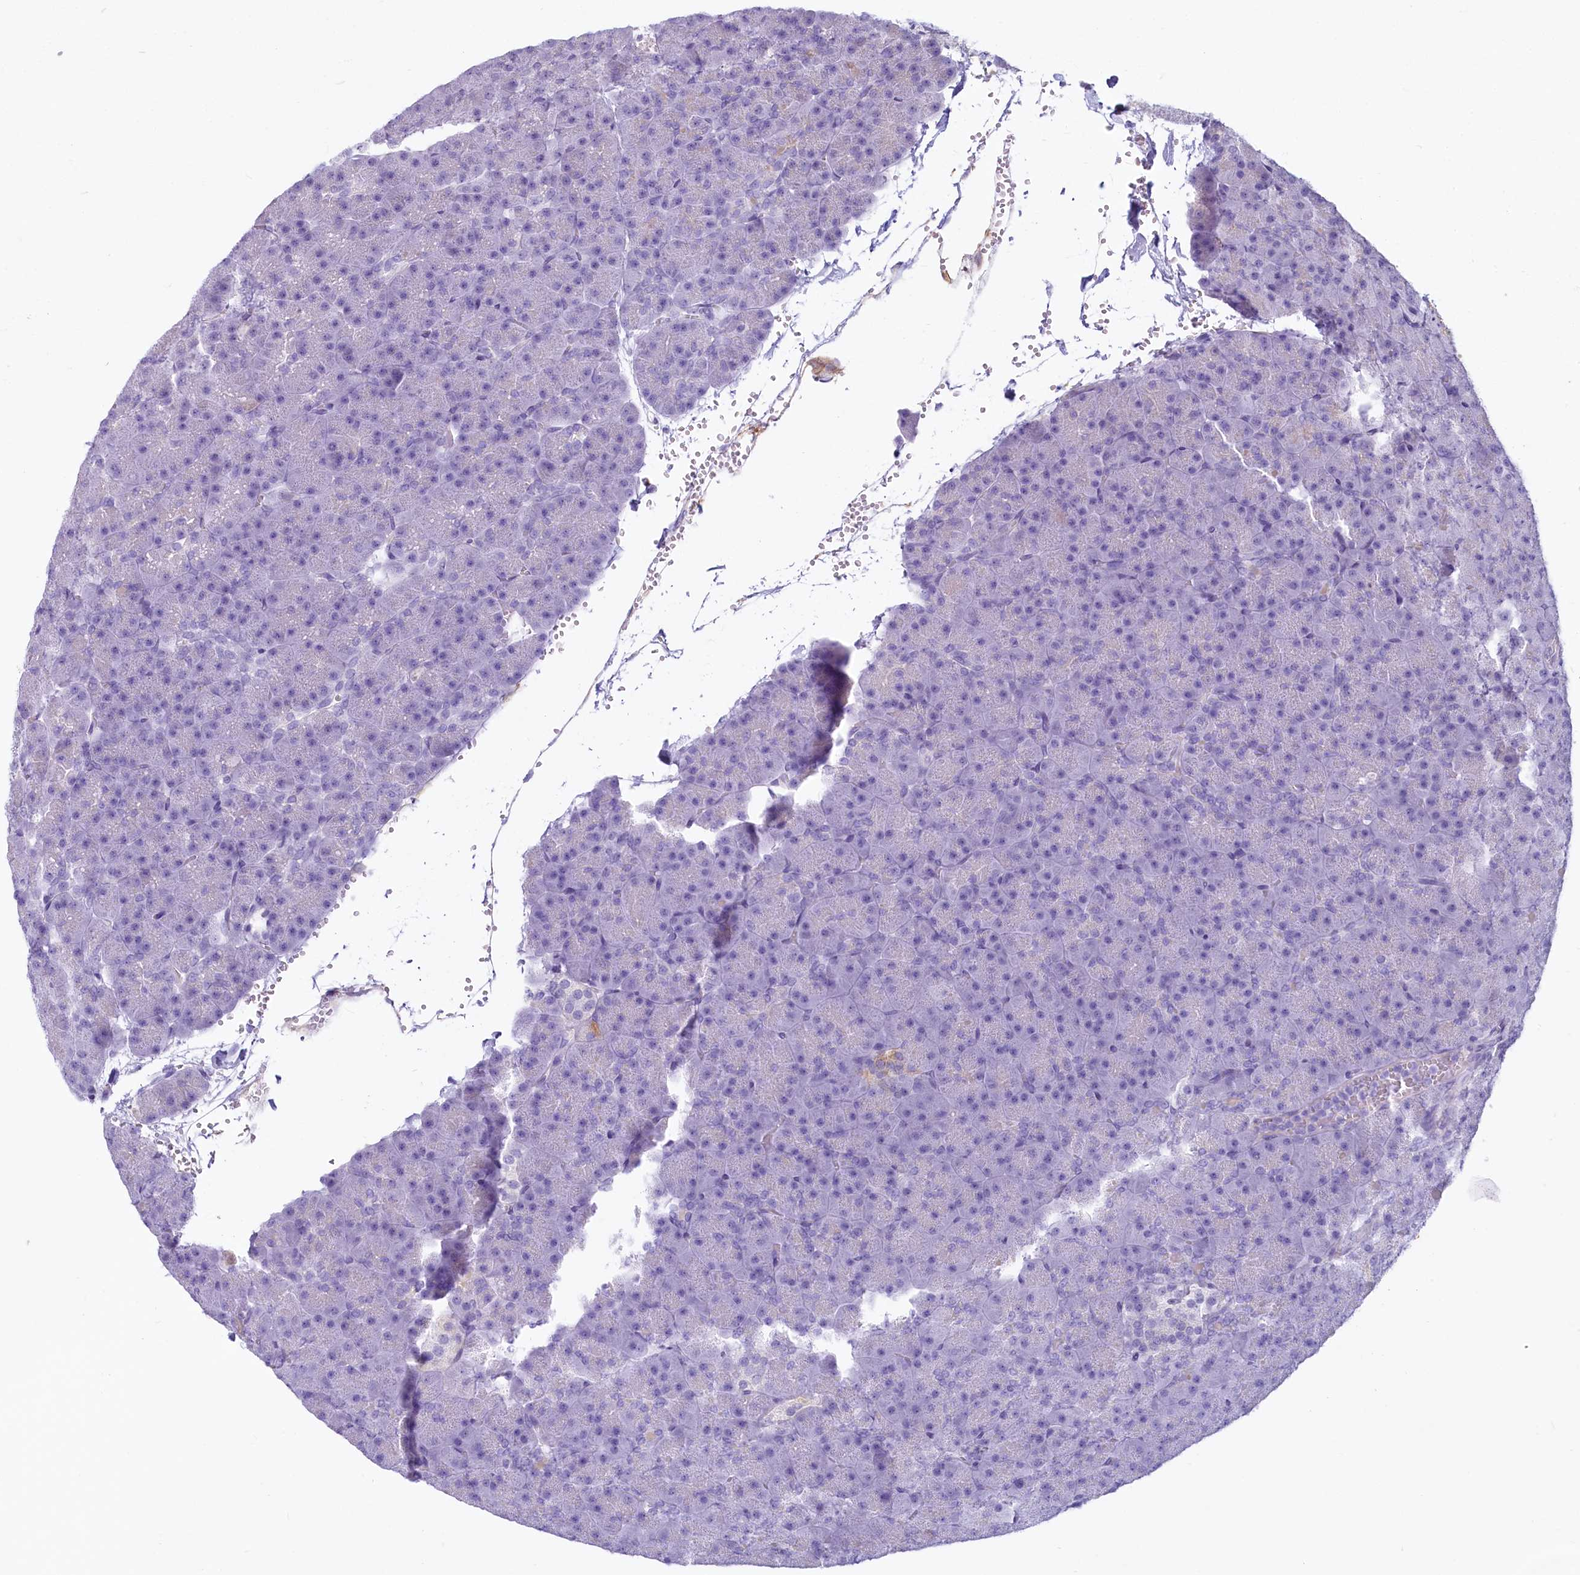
{"staining": {"intensity": "negative", "quantity": "none", "location": "none"}, "tissue": "pancreas", "cell_type": "Exocrine glandular cells", "image_type": "normal", "snomed": [{"axis": "morphology", "description": "Normal tissue, NOS"}, {"axis": "topography", "description": "Pancreas"}], "caption": "This histopathology image is of benign pancreas stained with IHC to label a protein in brown with the nuclei are counter-stained blue. There is no staining in exocrine glandular cells.", "gene": "PROCR", "patient": {"sex": "male", "age": 36}}